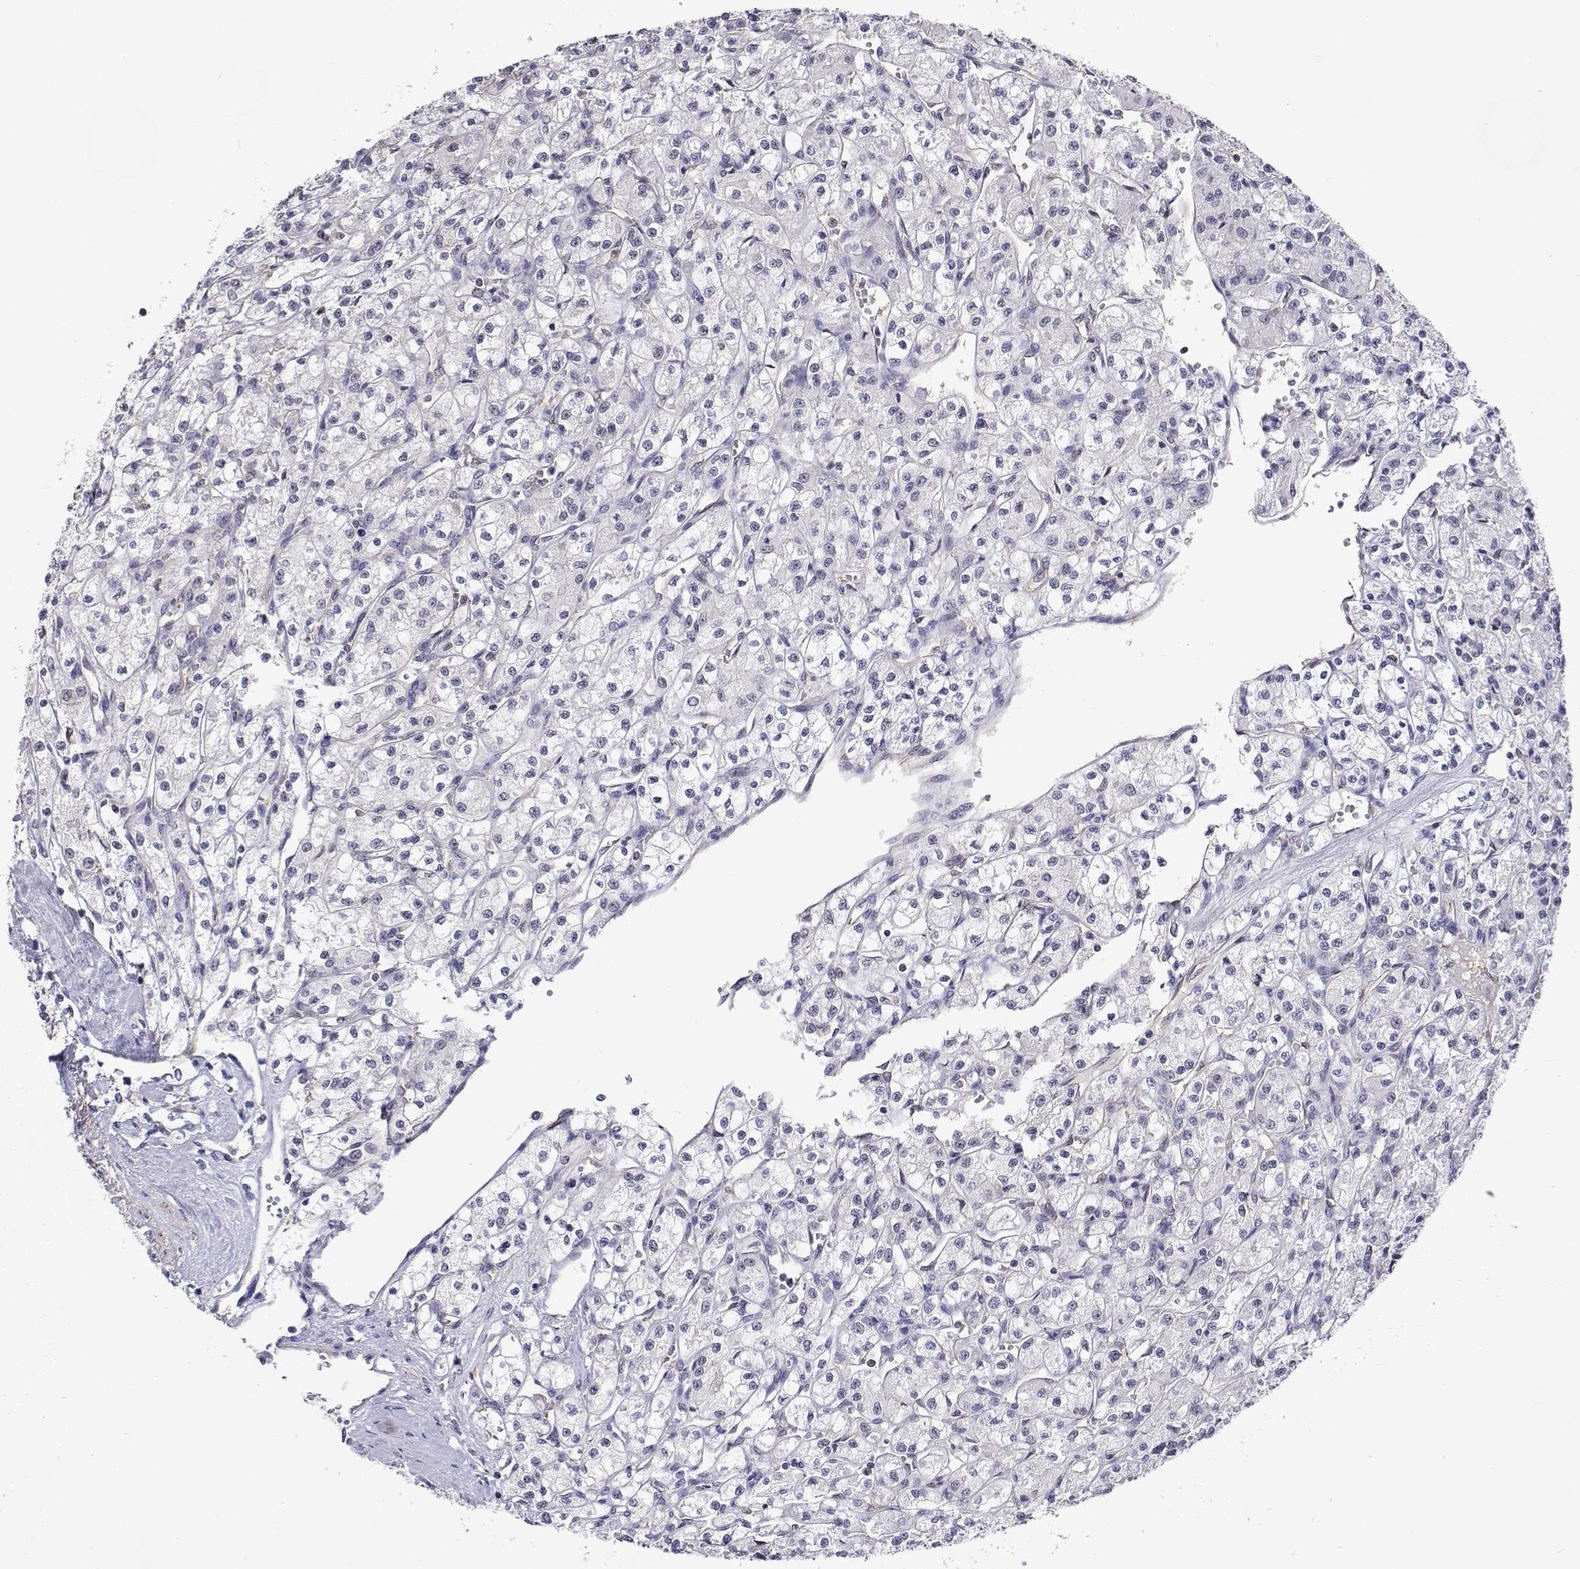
{"staining": {"intensity": "negative", "quantity": "none", "location": "none"}, "tissue": "renal cancer", "cell_type": "Tumor cells", "image_type": "cancer", "snomed": [{"axis": "morphology", "description": "Adenocarcinoma, NOS"}, {"axis": "topography", "description": "Kidney"}], "caption": "Renal cancer was stained to show a protein in brown. There is no significant expression in tumor cells. (Immunohistochemistry (ihc), brightfield microscopy, high magnification).", "gene": "NHP2", "patient": {"sex": "female", "age": 70}}